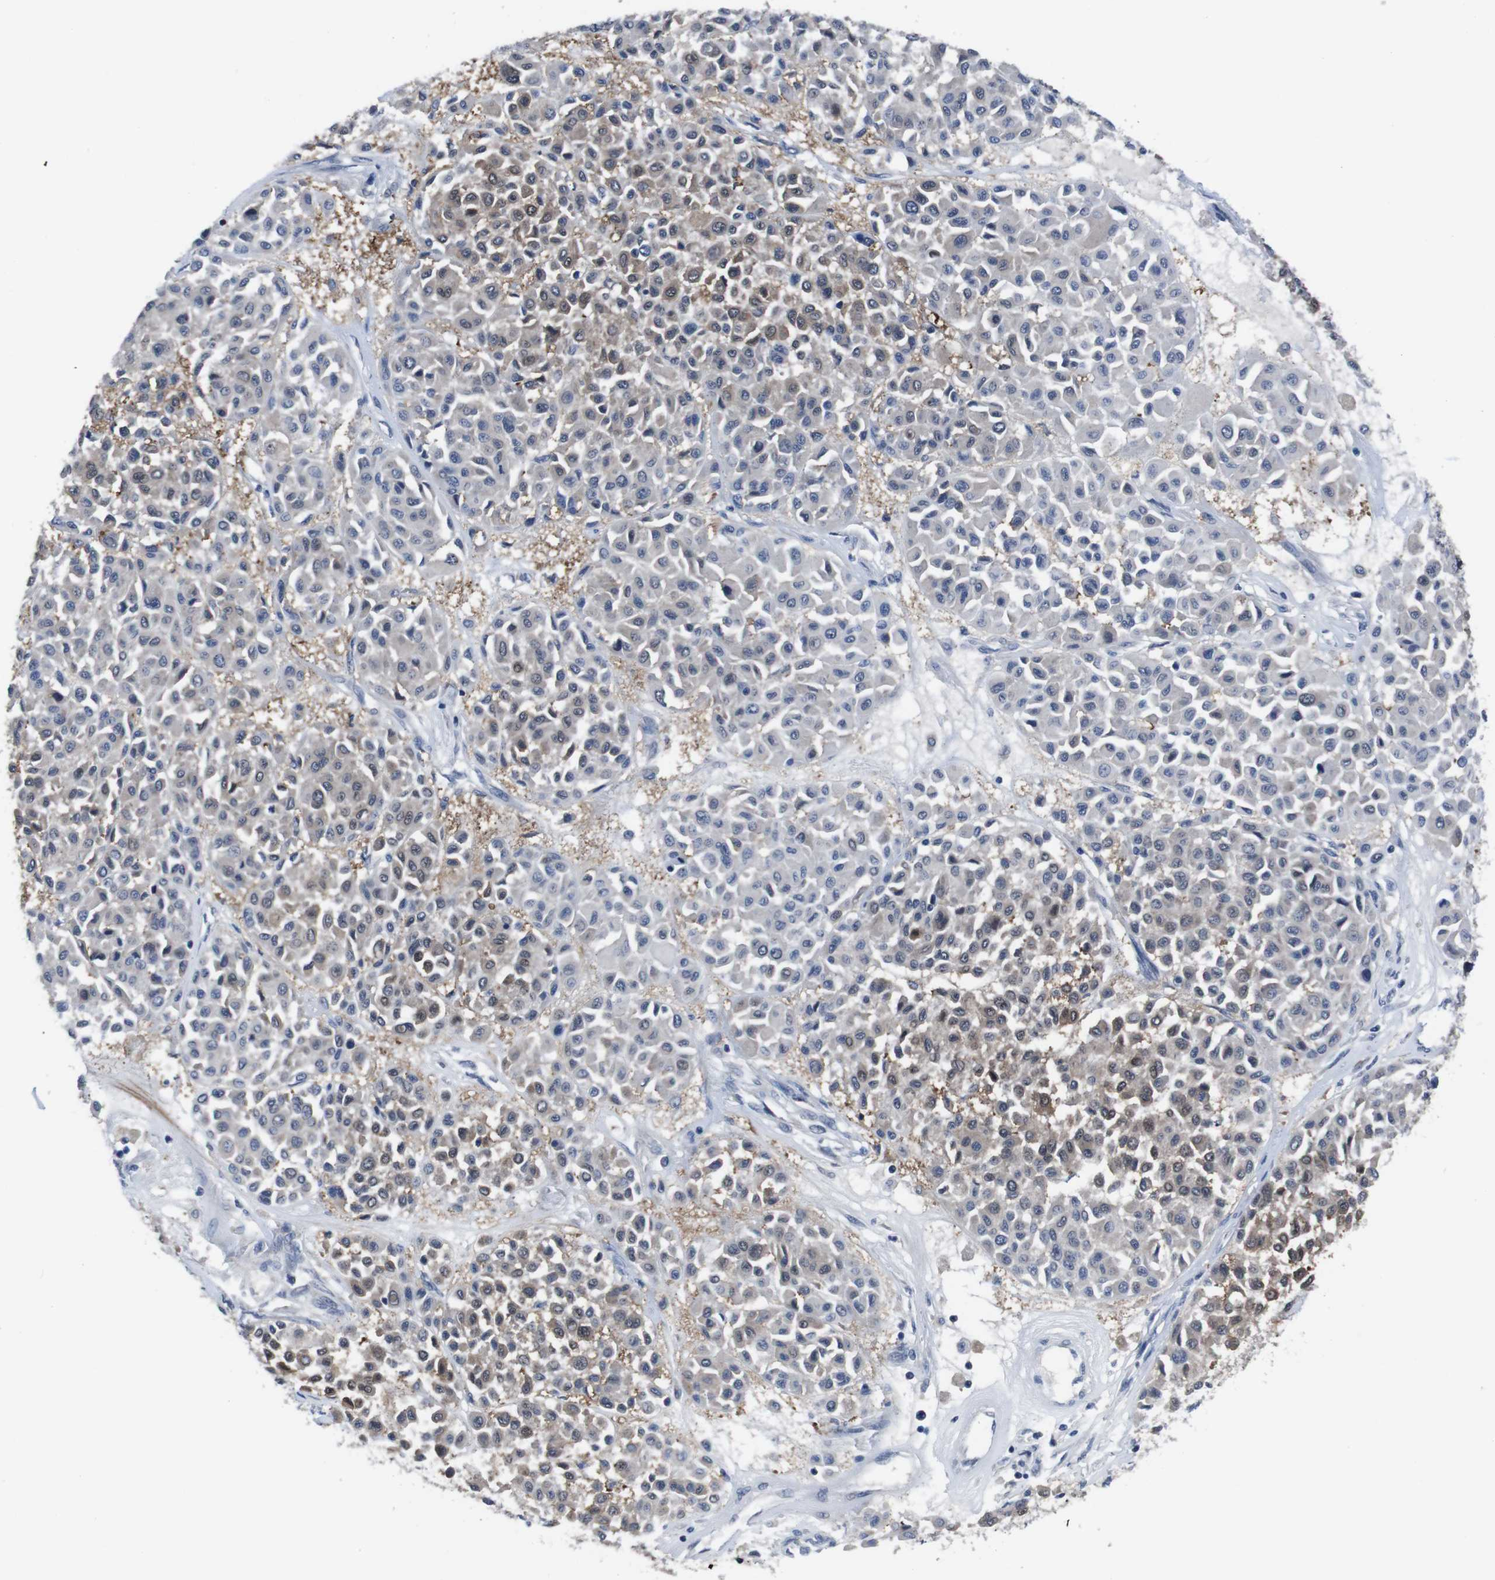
{"staining": {"intensity": "moderate", "quantity": "<25%", "location": "cytoplasmic/membranous"}, "tissue": "melanoma", "cell_type": "Tumor cells", "image_type": "cancer", "snomed": [{"axis": "morphology", "description": "Malignant melanoma, Metastatic site"}, {"axis": "topography", "description": "Soft tissue"}], "caption": "Immunohistochemistry staining of melanoma, which reveals low levels of moderate cytoplasmic/membranous staining in approximately <25% of tumor cells indicating moderate cytoplasmic/membranous protein positivity. The staining was performed using DAB (3,3'-diaminobenzidine) (brown) for protein detection and nuclei were counterstained in hematoxylin (blue).", "gene": "SEMA4B", "patient": {"sex": "male", "age": 41}}